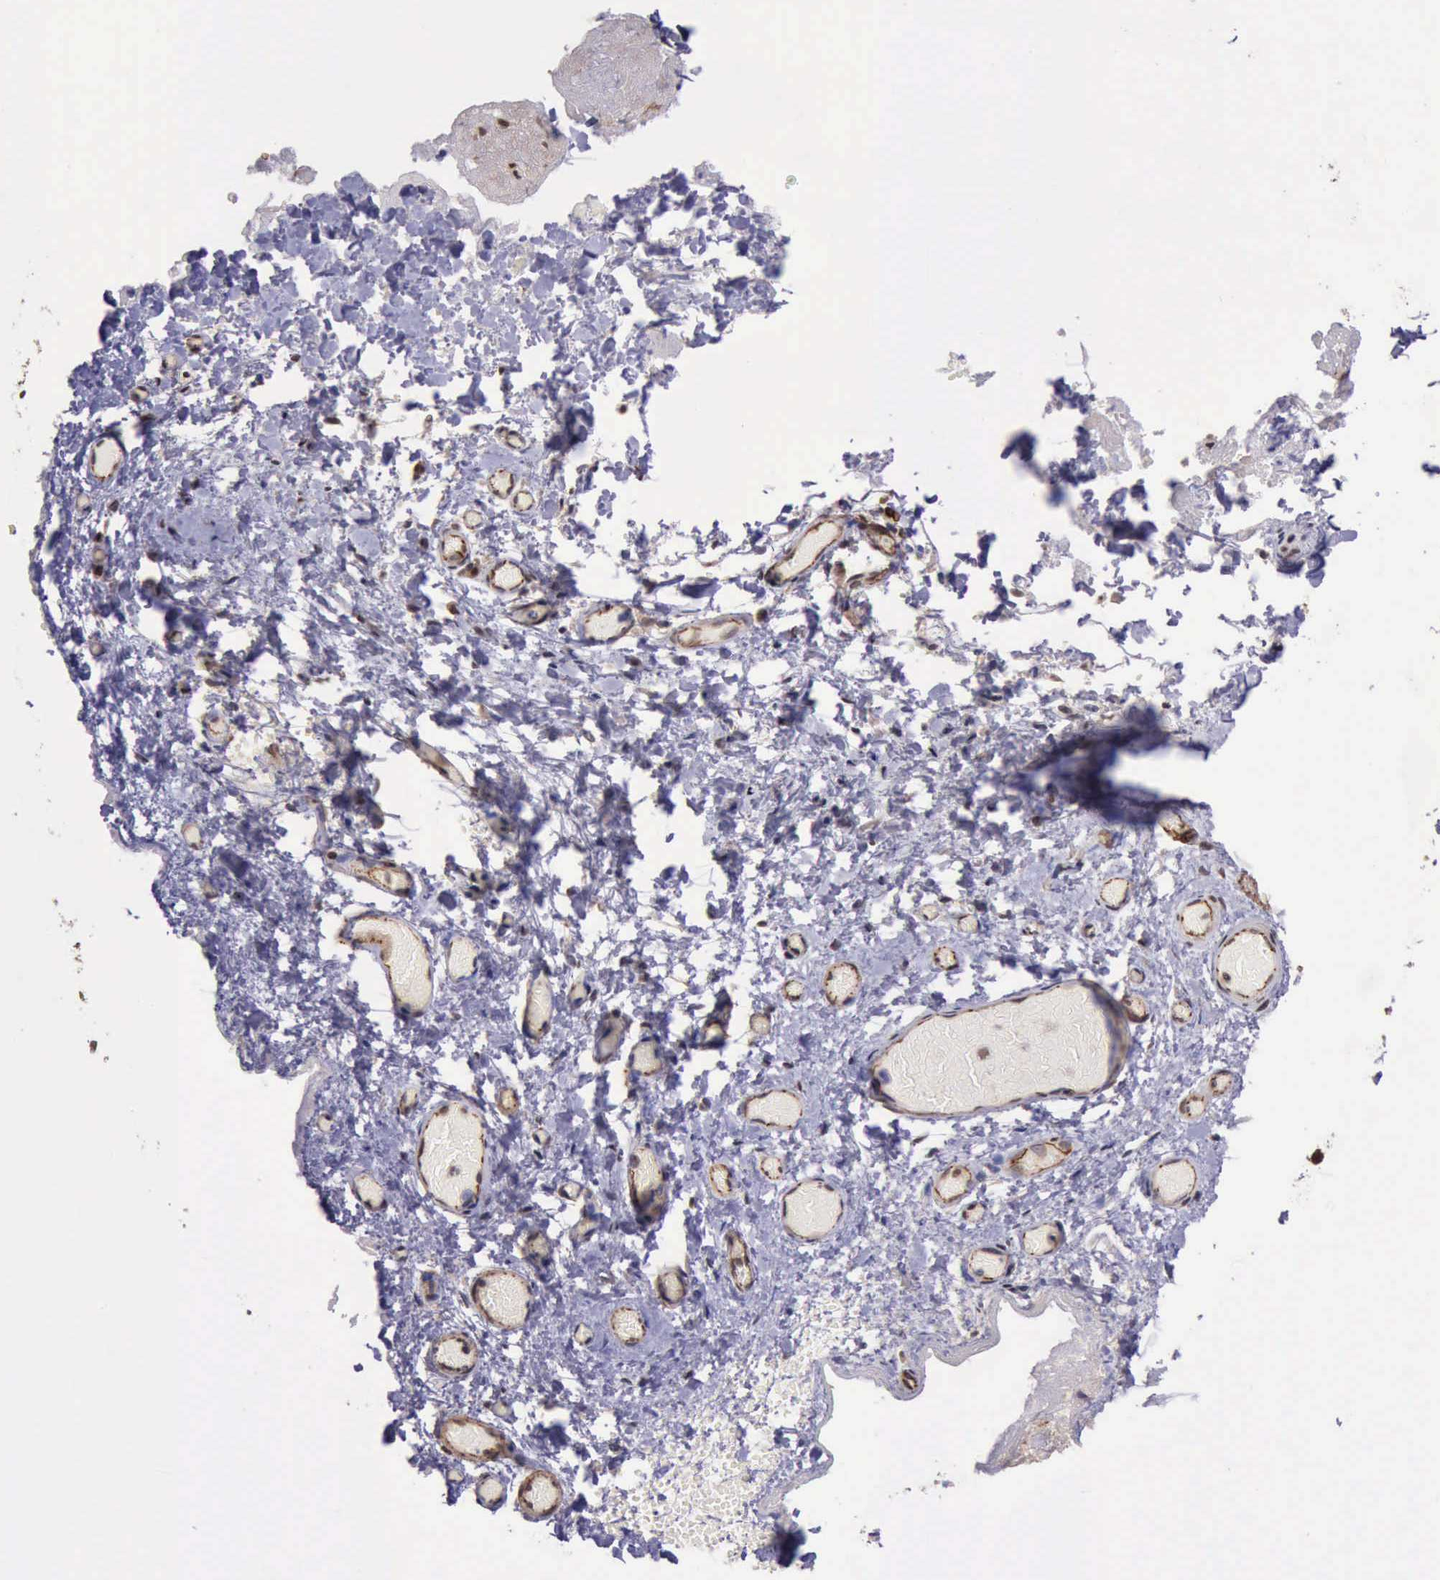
{"staining": {"intensity": "negative", "quantity": "none", "location": "none"}, "tissue": "skeletal muscle", "cell_type": "Myocytes", "image_type": "normal", "snomed": [{"axis": "morphology", "description": "Normal tissue, NOS"}, {"axis": "topography", "description": "Skeletal muscle"}, {"axis": "topography", "description": "Soft tissue"}], "caption": "Human skeletal muscle stained for a protein using immunohistochemistry reveals no positivity in myocytes.", "gene": "CTNNB1", "patient": {"sex": "female", "age": 58}}